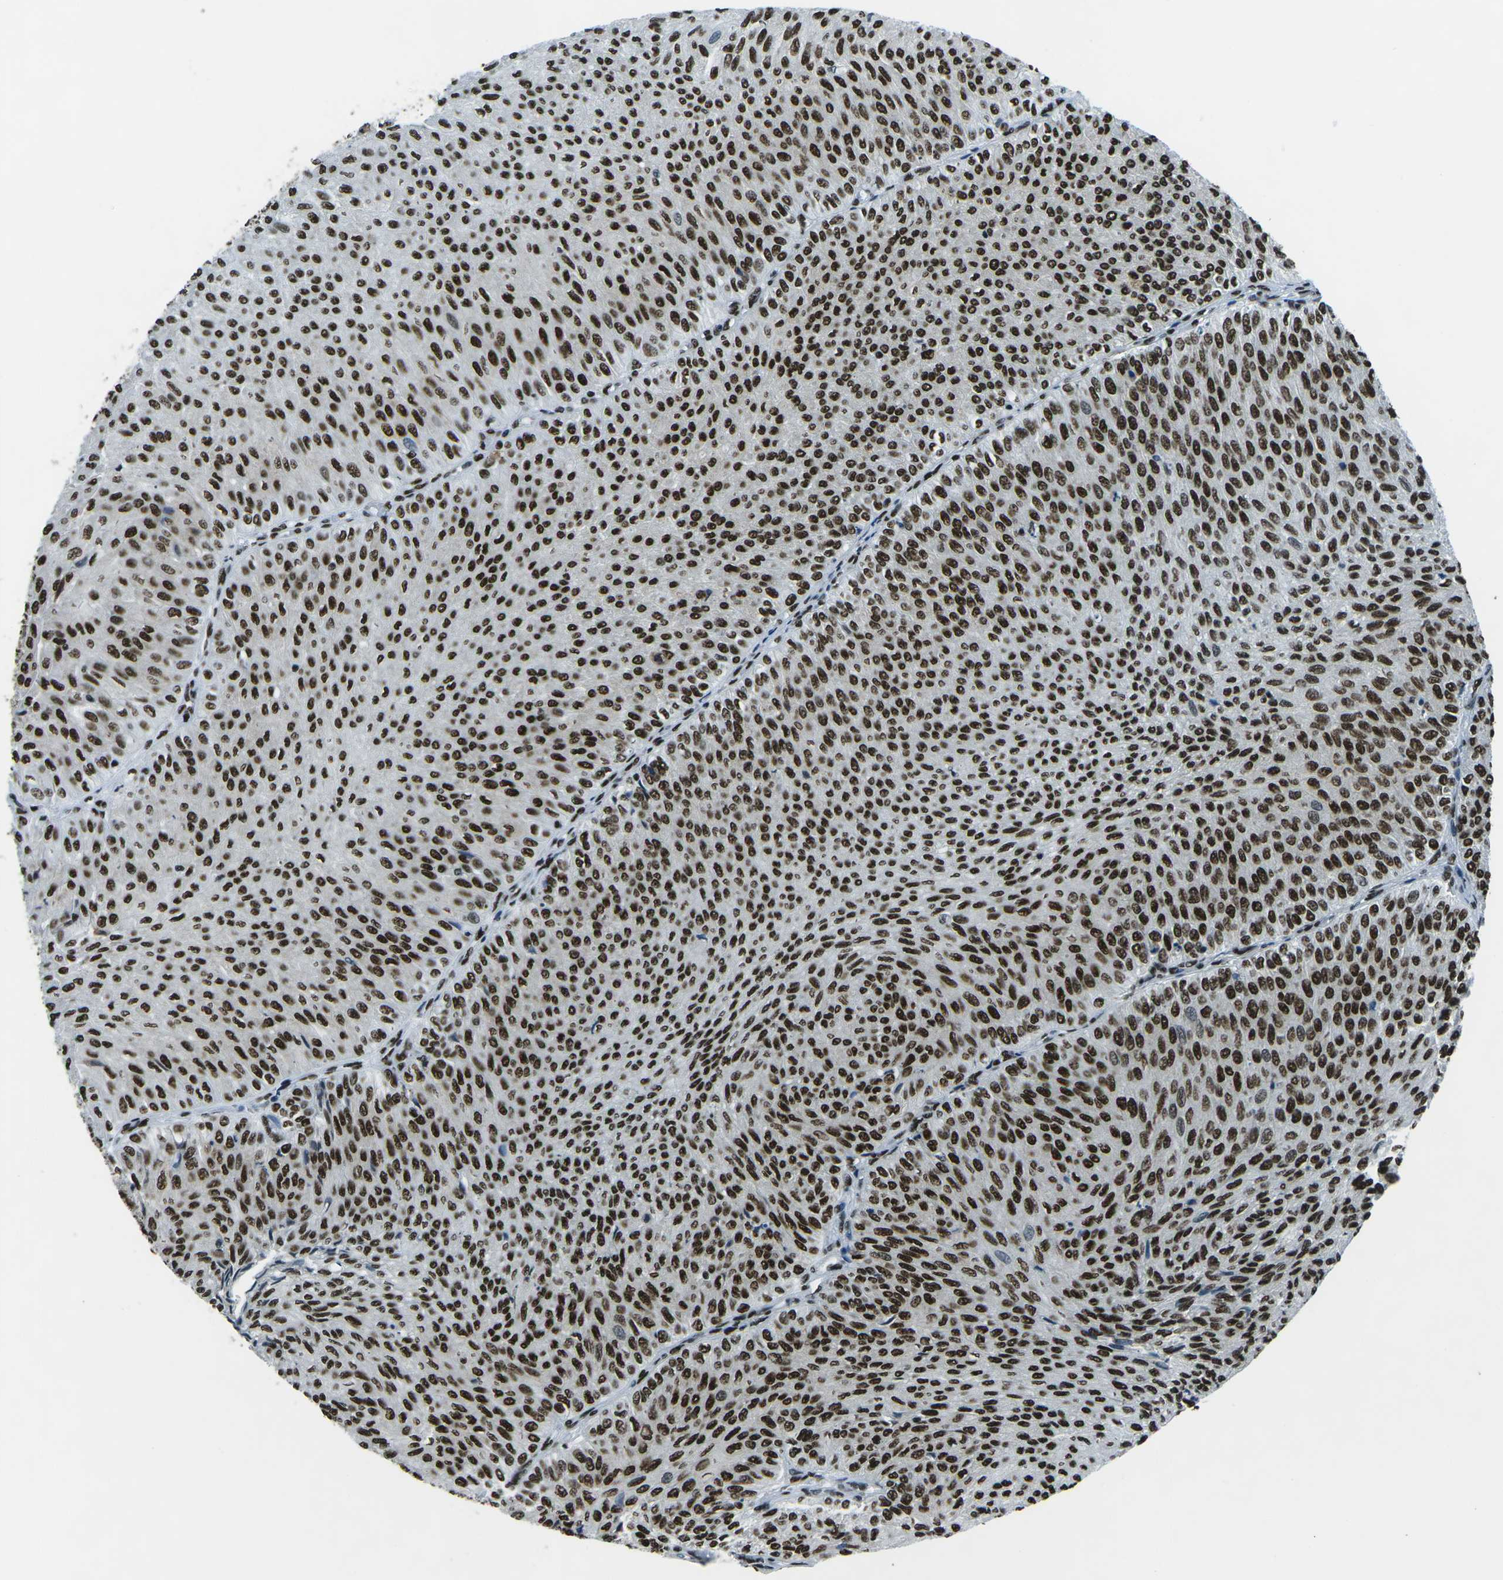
{"staining": {"intensity": "strong", "quantity": ">75%", "location": "nuclear"}, "tissue": "urothelial cancer", "cell_type": "Tumor cells", "image_type": "cancer", "snomed": [{"axis": "morphology", "description": "Urothelial carcinoma, Low grade"}, {"axis": "topography", "description": "Urinary bladder"}], "caption": "The micrograph displays staining of urothelial cancer, revealing strong nuclear protein expression (brown color) within tumor cells.", "gene": "HNRNPL", "patient": {"sex": "male", "age": 78}}